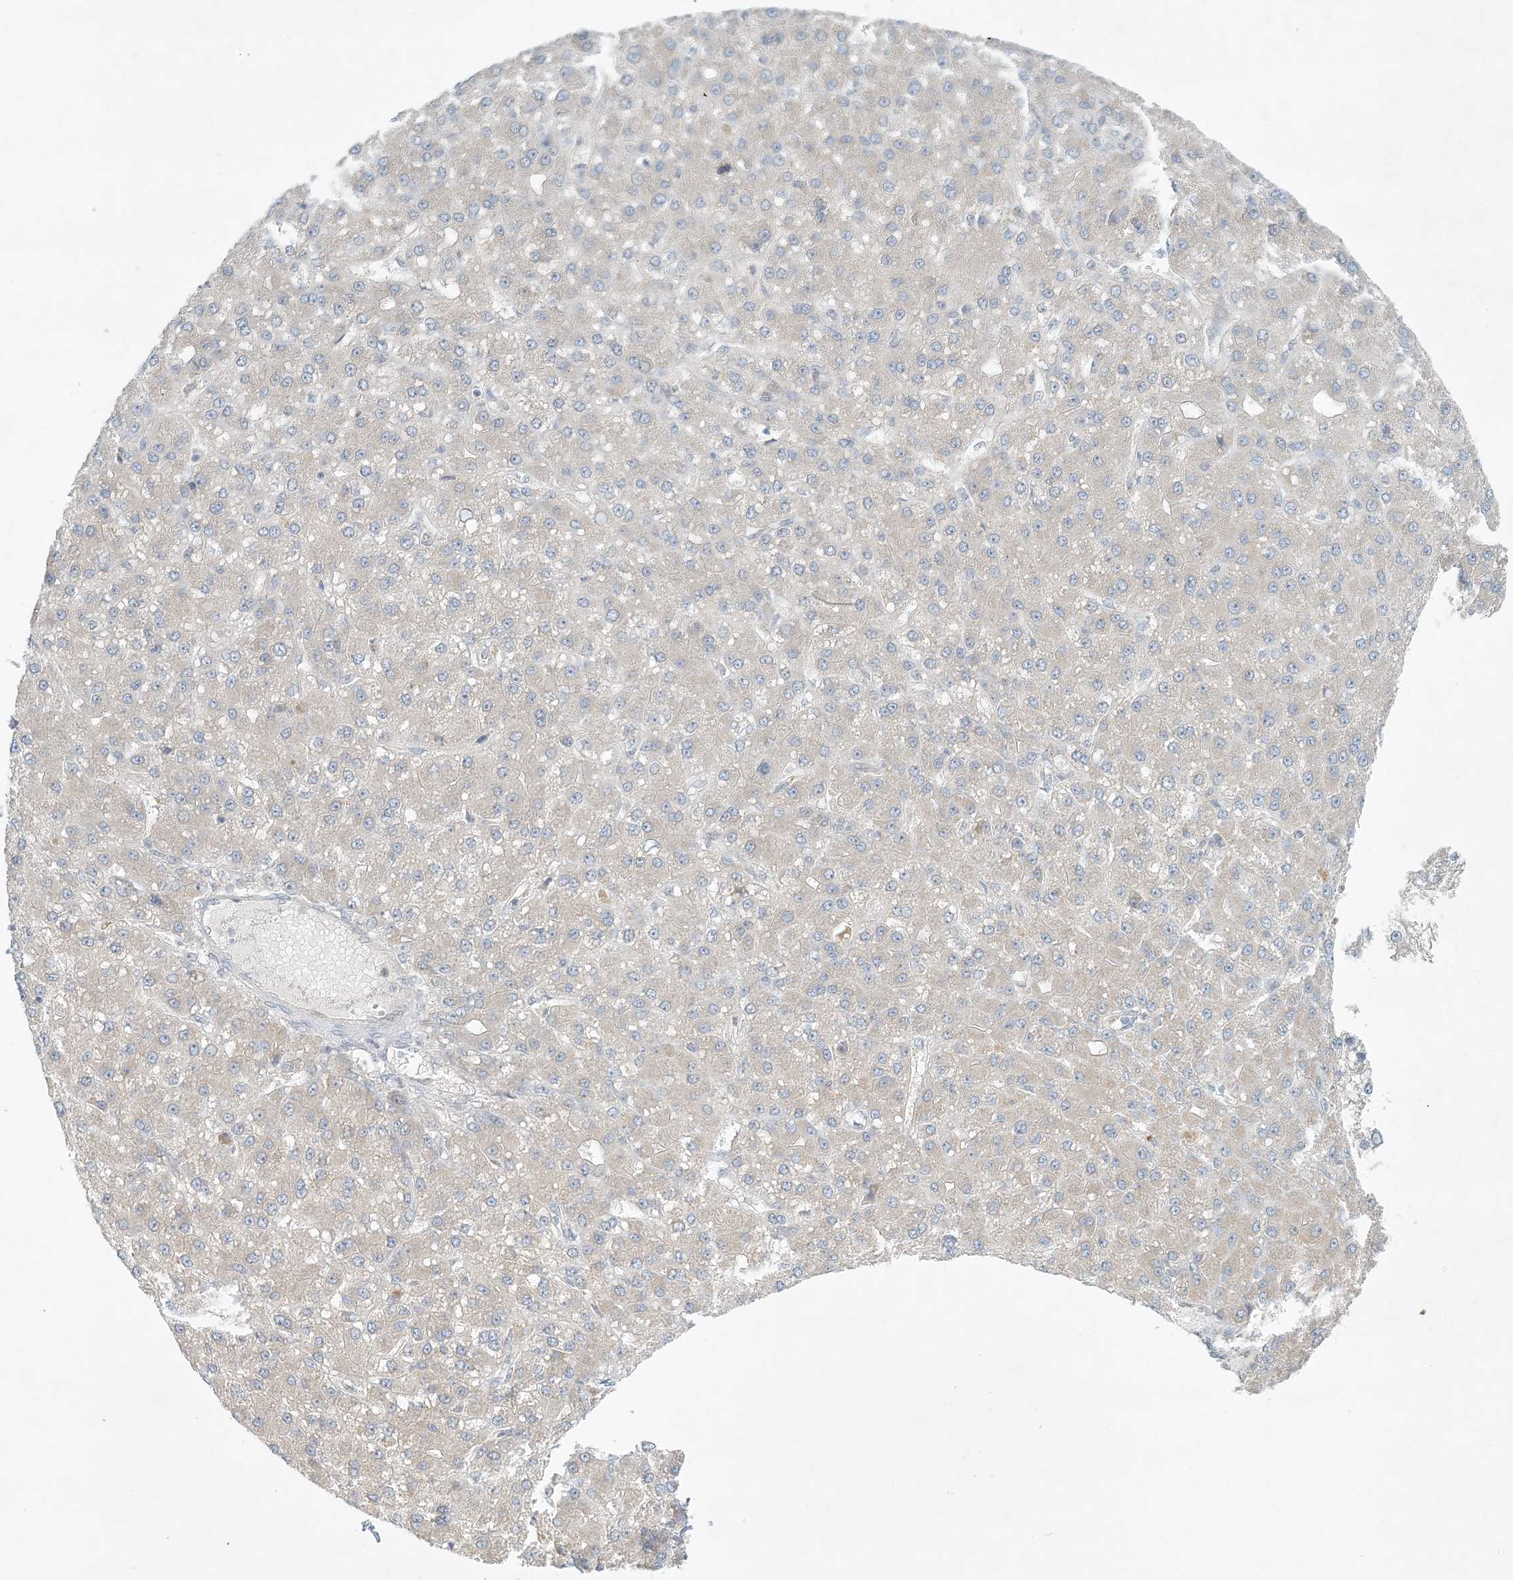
{"staining": {"intensity": "weak", "quantity": "<25%", "location": "cytoplasmic/membranous"}, "tissue": "liver cancer", "cell_type": "Tumor cells", "image_type": "cancer", "snomed": [{"axis": "morphology", "description": "Carcinoma, Hepatocellular, NOS"}, {"axis": "topography", "description": "Liver"}], "caption": "Immunohistochemistry of human liver cancer (hepatocellular carcinoma) exhibits no staining in tumor cells. (DAB immunohistochemistry visualized using brightfield microscopy, high magnification).", "gene": "OBI1", "patient": {"sex": "male", "age": 67}}